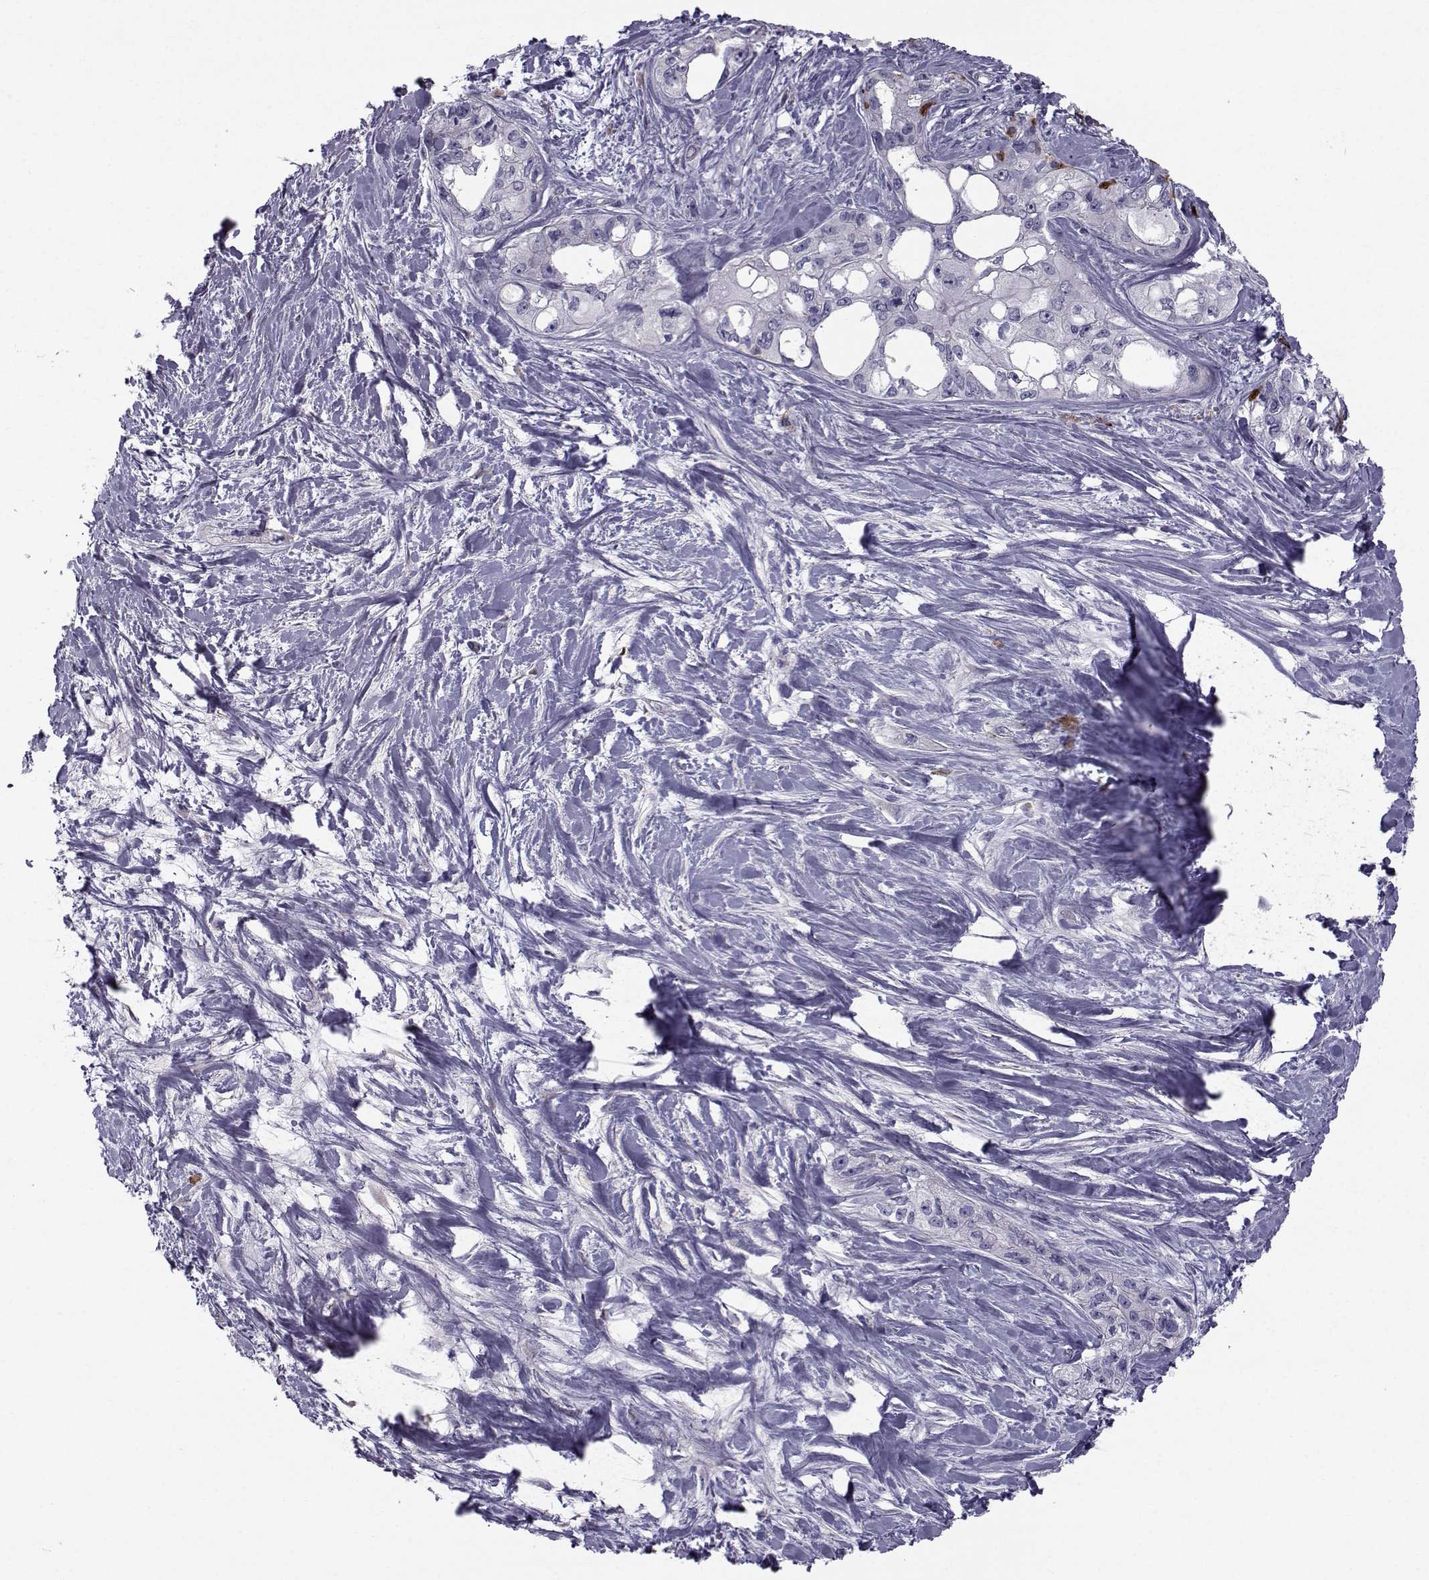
{"staining": {"intensity": "negative", "quantity": "none", "location": "none"}, "tissue": "pancreatic cancer", "cell_type": "Tumor cells", "image_type": "cancer", "snomed": [{"axis": "morphology", "description": "Adenocarcinoma, NOS"}, {"axis": "topography", "description": "Pancreas"}], "caption": "IHC of pancreatic adenocarcinoma displays no positivity in tumor cells. Nuclei are stained in blue.", "gene": "QPCT", "patient": {"sex": "female", "age": 50}}